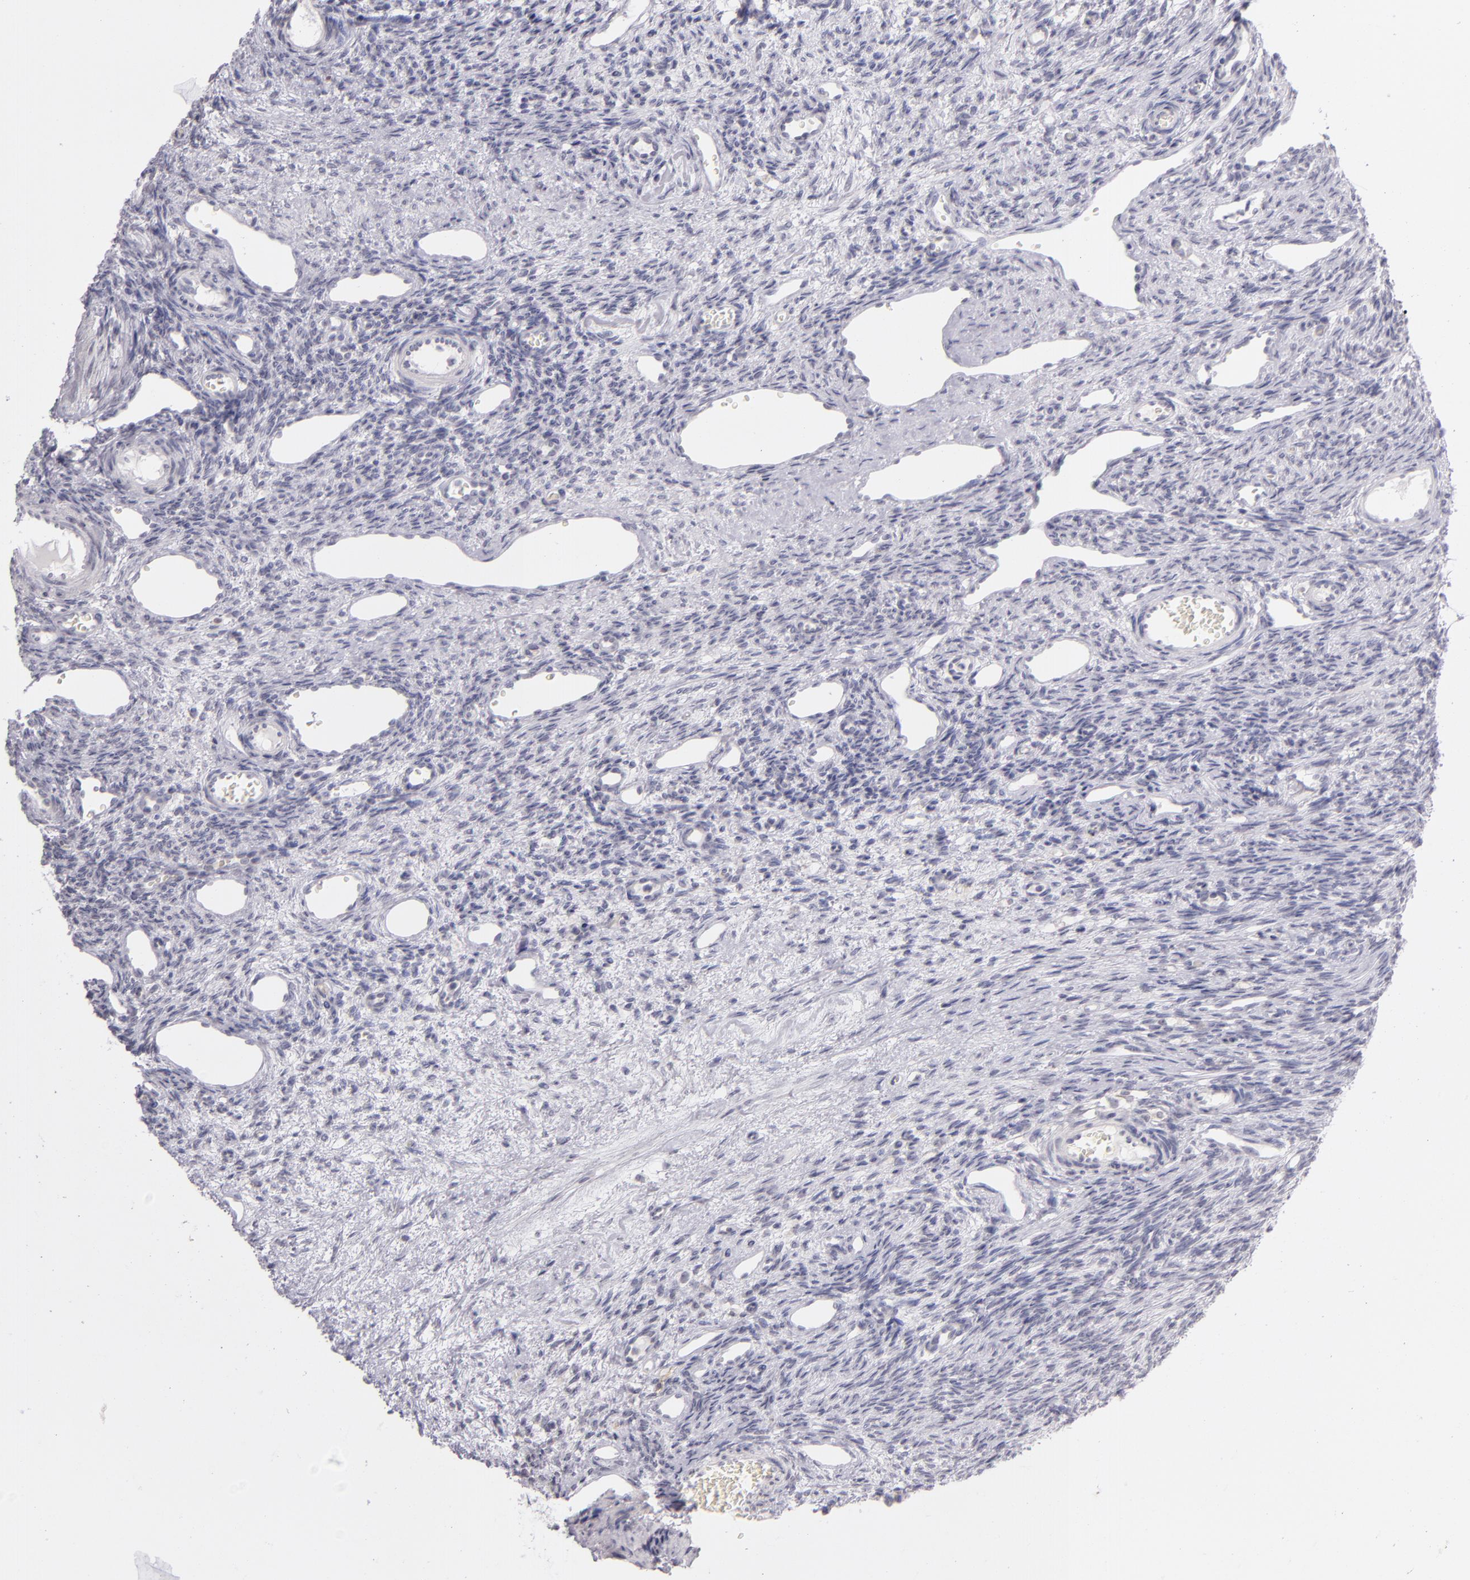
{"staining": {"intensity": "negative", "quantity": "none", "location": "none"}, "tissue": "ovary", "cell_type": "Ovarian stroma cells", "image_type": "normal", "snomed": [{"axis": "morphology", "description": "Normal tissue, NOS"}, {"axis": "topography", "description": "Ovary"}], "caption": "IHC histopathology image of normal ovary: ovary stained with DAB (3,3'-diaminobenzidine) reveals no significant protein expression in ovarian stroma cells.", "gene": "CD40", "patient": {"sex": "female", "age": 33}}